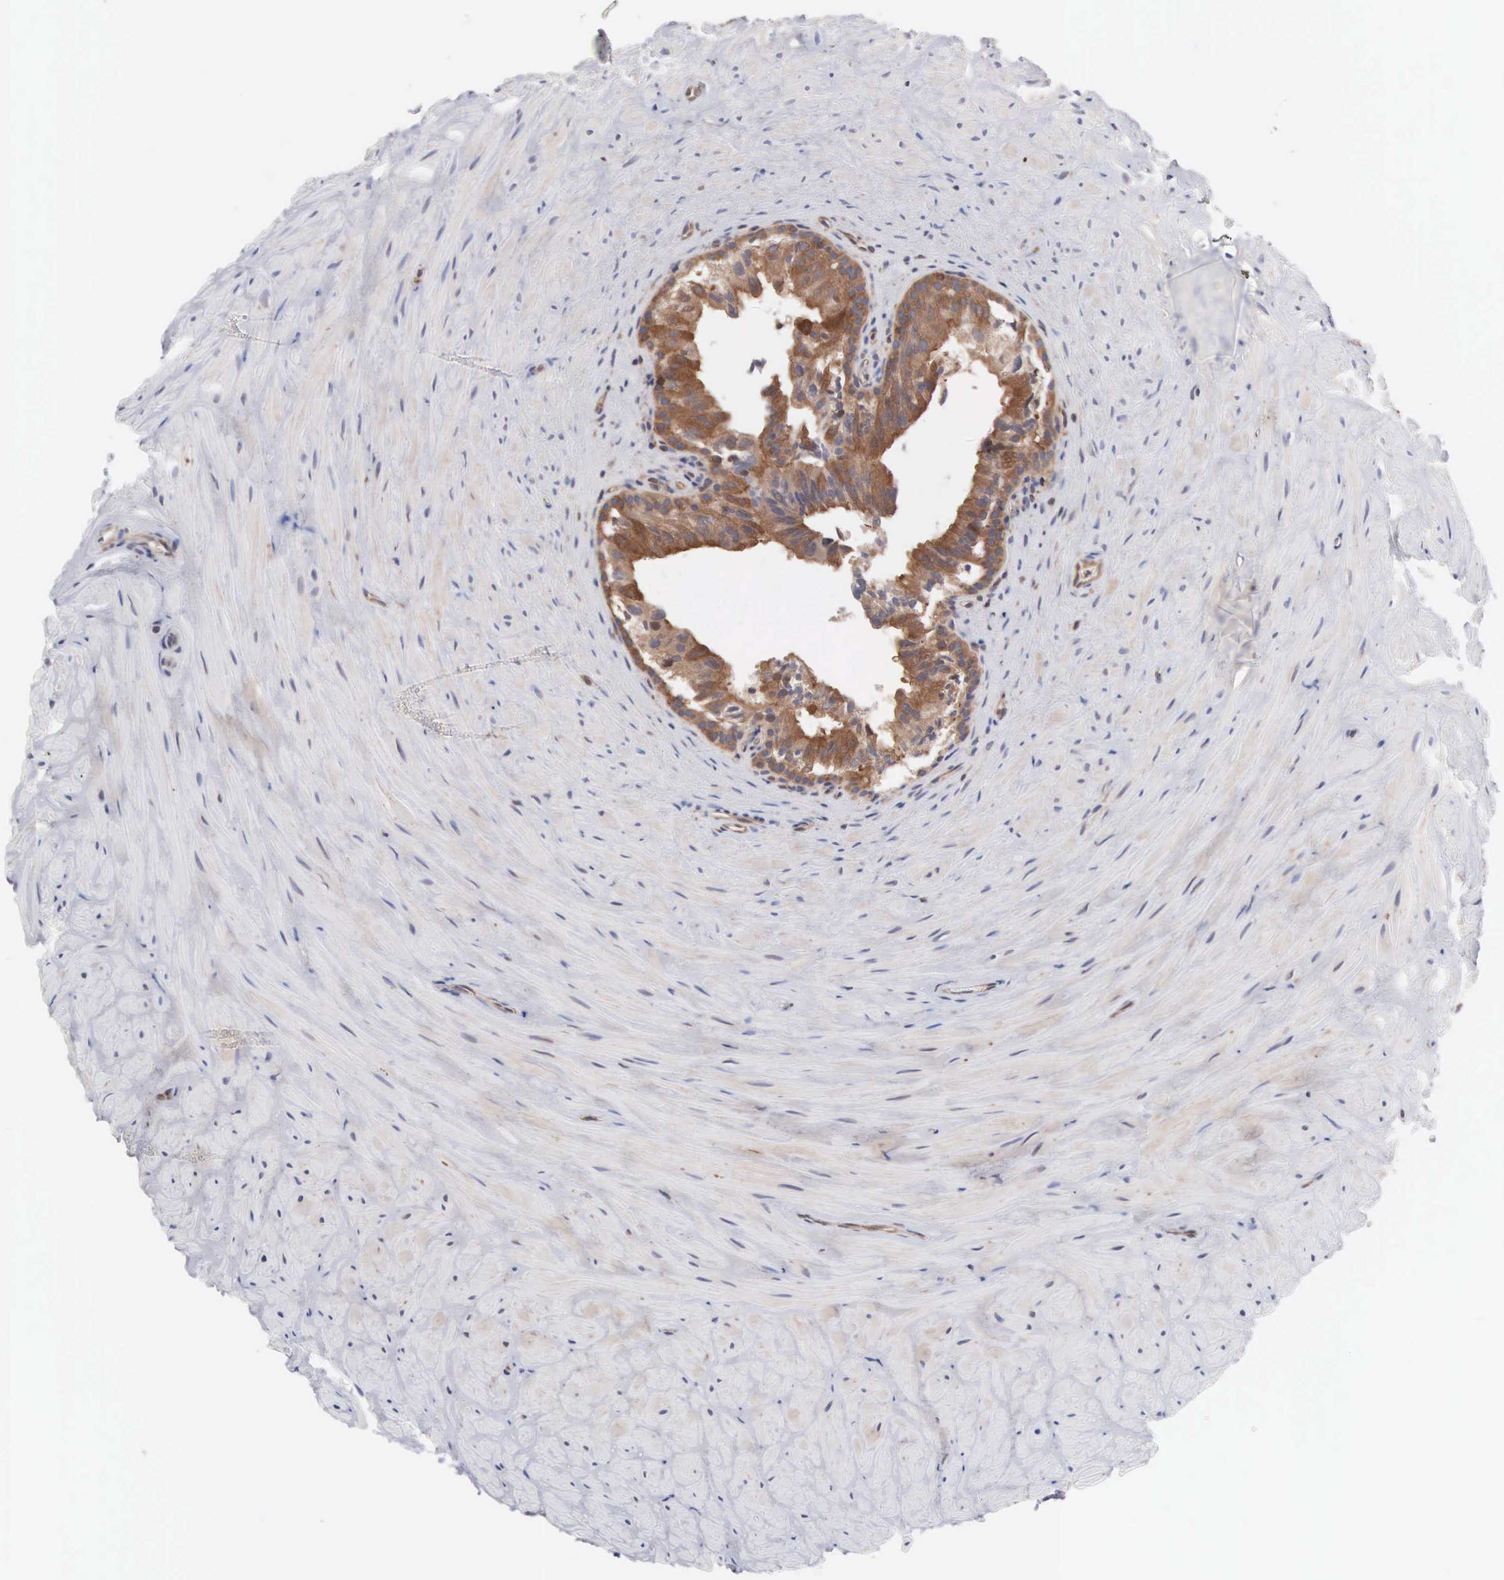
{"staining": {"intensity": "strong", "quantity": ">75%", "location": "cytoplasmic/membranous"}, "tissue": "epididymis", "cell_type": "Glandular cells", "image_type": "normal", "snomed": [{"axis": "morphology", "description": "Normal tissue, NOS"}, {"axis": "topography", "description": "Epididymis"}], "caption": "Immunohistochemical staining of normal human epididymis shows strong cytoplasmic/membranous protein positivity in about >75% of glandular cells. (DAB (3,3'-diaminobenzidine) IHC, brown staining for protein, blue staining for nuclei).", "gene": "MTHFD1", "patient": {"sex": "male", "age": 35}}